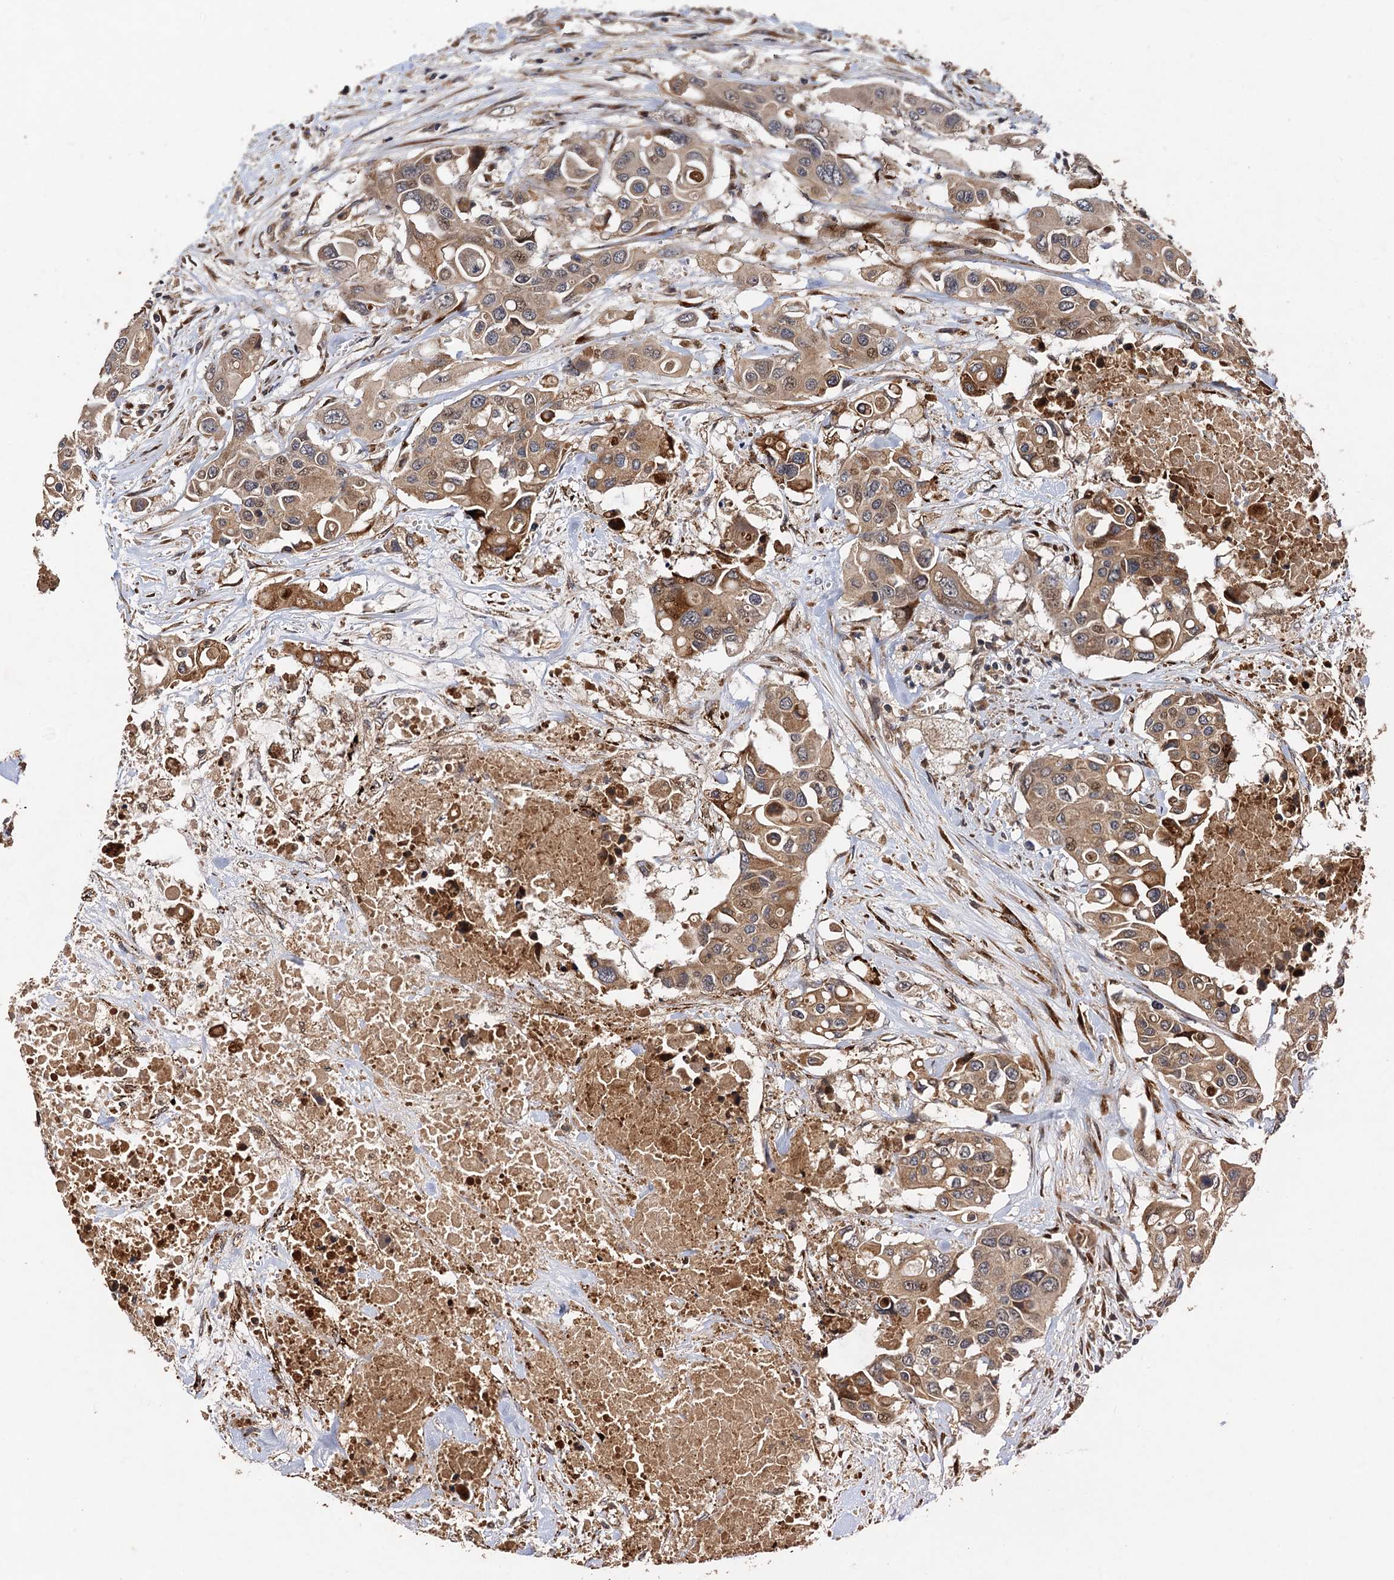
{"staining": {"intensity": "moderate", "quantity": ">75%", "location": "cytoplasmic/membranous,nuclear"}, "tissue": "colorectal cancer", "cell_type": "Tumor cells", "image_type": "cancer", "snomed": [{"axis": "morphology", "description": "Adenocarcinoma, NOS"}, {"axis": "topography", "description": "Colon"}], "caption": "High-power microscopy captured an immunohistochemistry (IHC) histopathology image of colorectal cancer, revealing moderate cytoplasmic/membranous and nuclear positivity in approximately >75% of tumor cells. (Stains: DAB in brown, nuclei in blue, Microscopy: brightfield microscopy at high magnification).", "gene": "TMEM39B", "patient": {"sex": "male", "age": 77}}